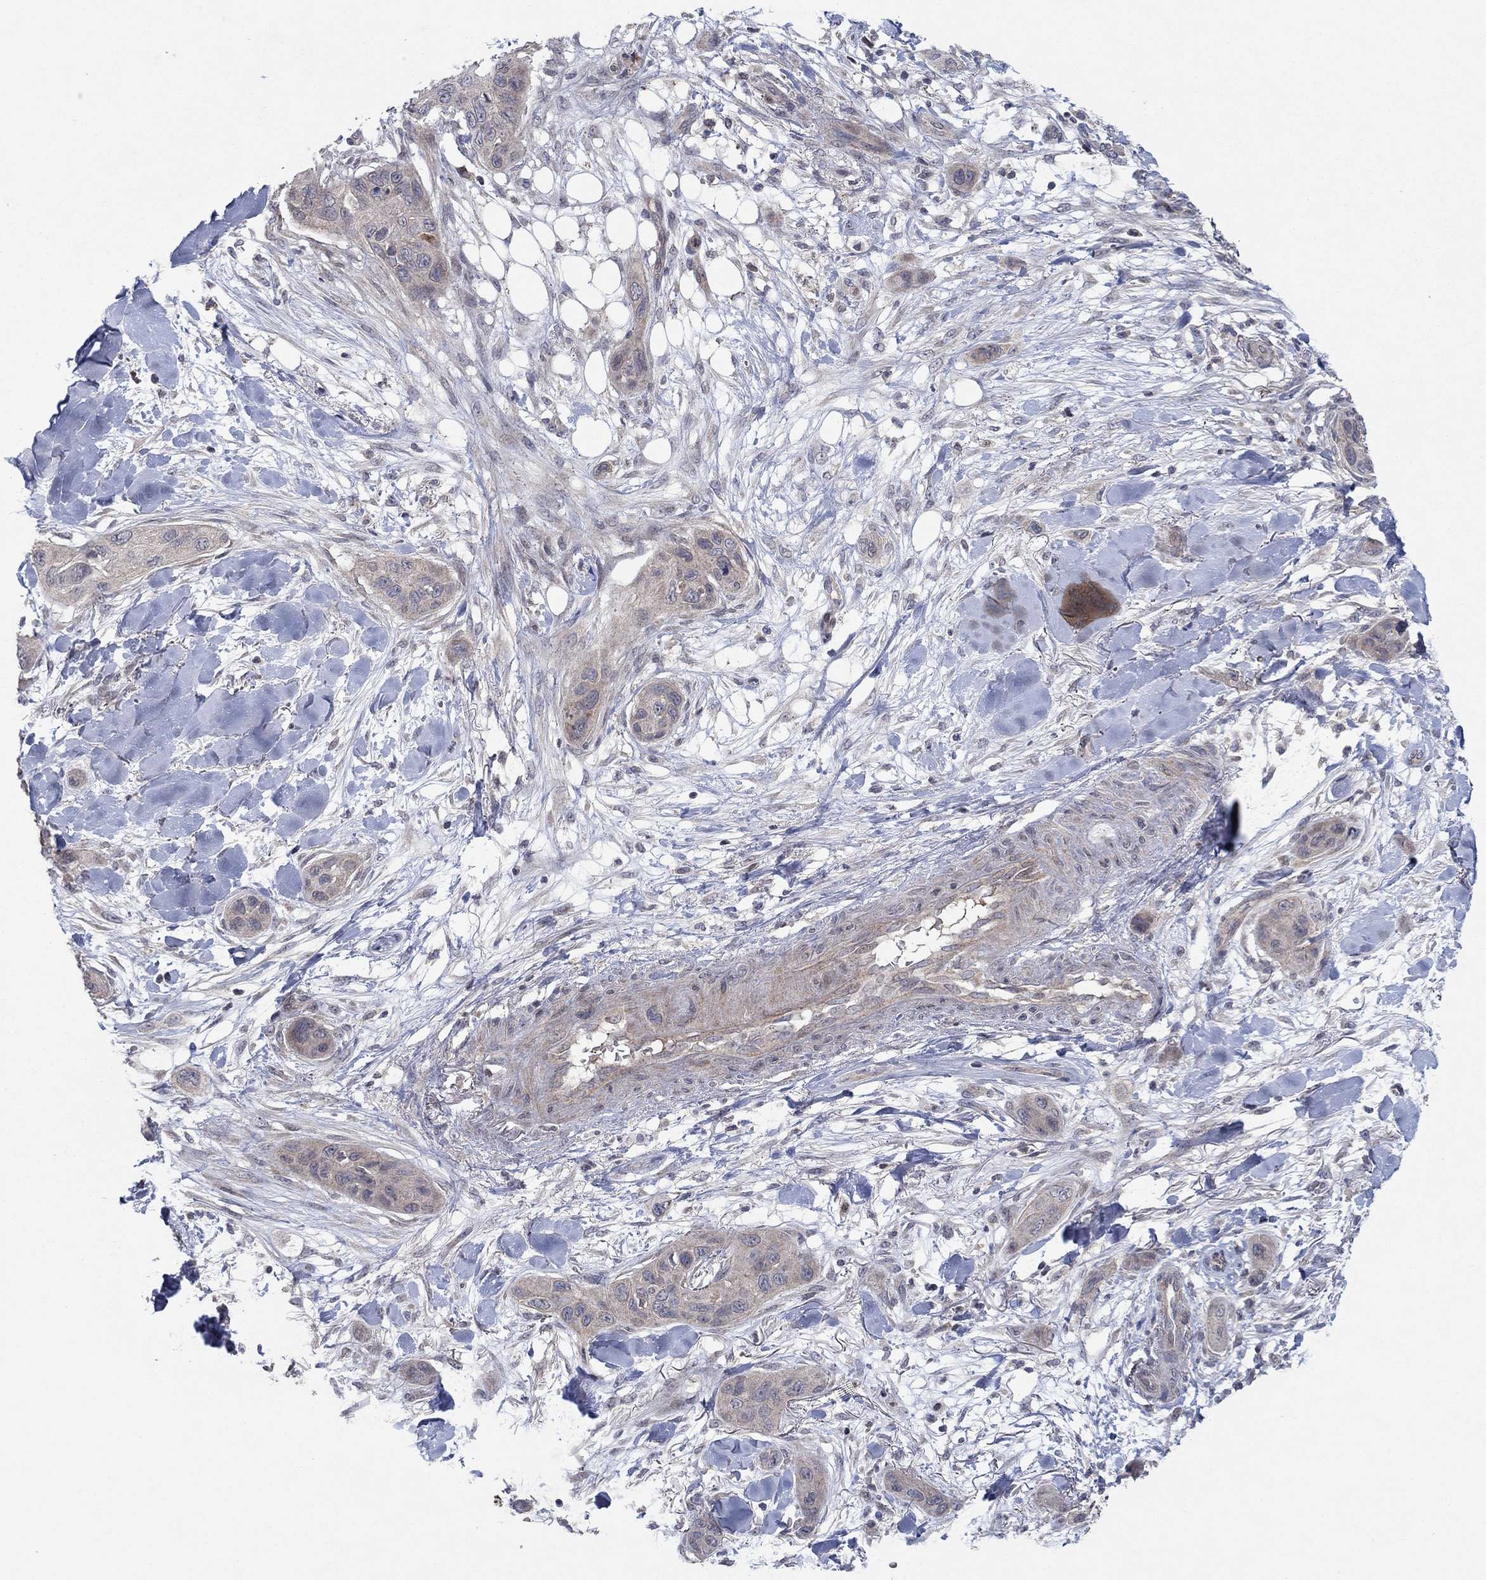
{"staining": {"intensity": "negative", "quantity": "none", "location": "none"}, "tissue": "skin cancer", "cell_type": "Tumor cells", "image_type": "cancer", "snomed": [{"axis": "morphology", "description": "Squamous cell carcinoma, NOS"}, {"axis": "topography", "description": "Skin"}], "caption": "Tumor cells show no significant expression in squamous cell carcinoma (skin). The staining is performed using DAB (3,3'-diaminobenzidine) brown chromogen with nuclei counter-stained in using hematoxylin.", "gene": "IL4", "patient": {"sex": "male", "age": 78}}